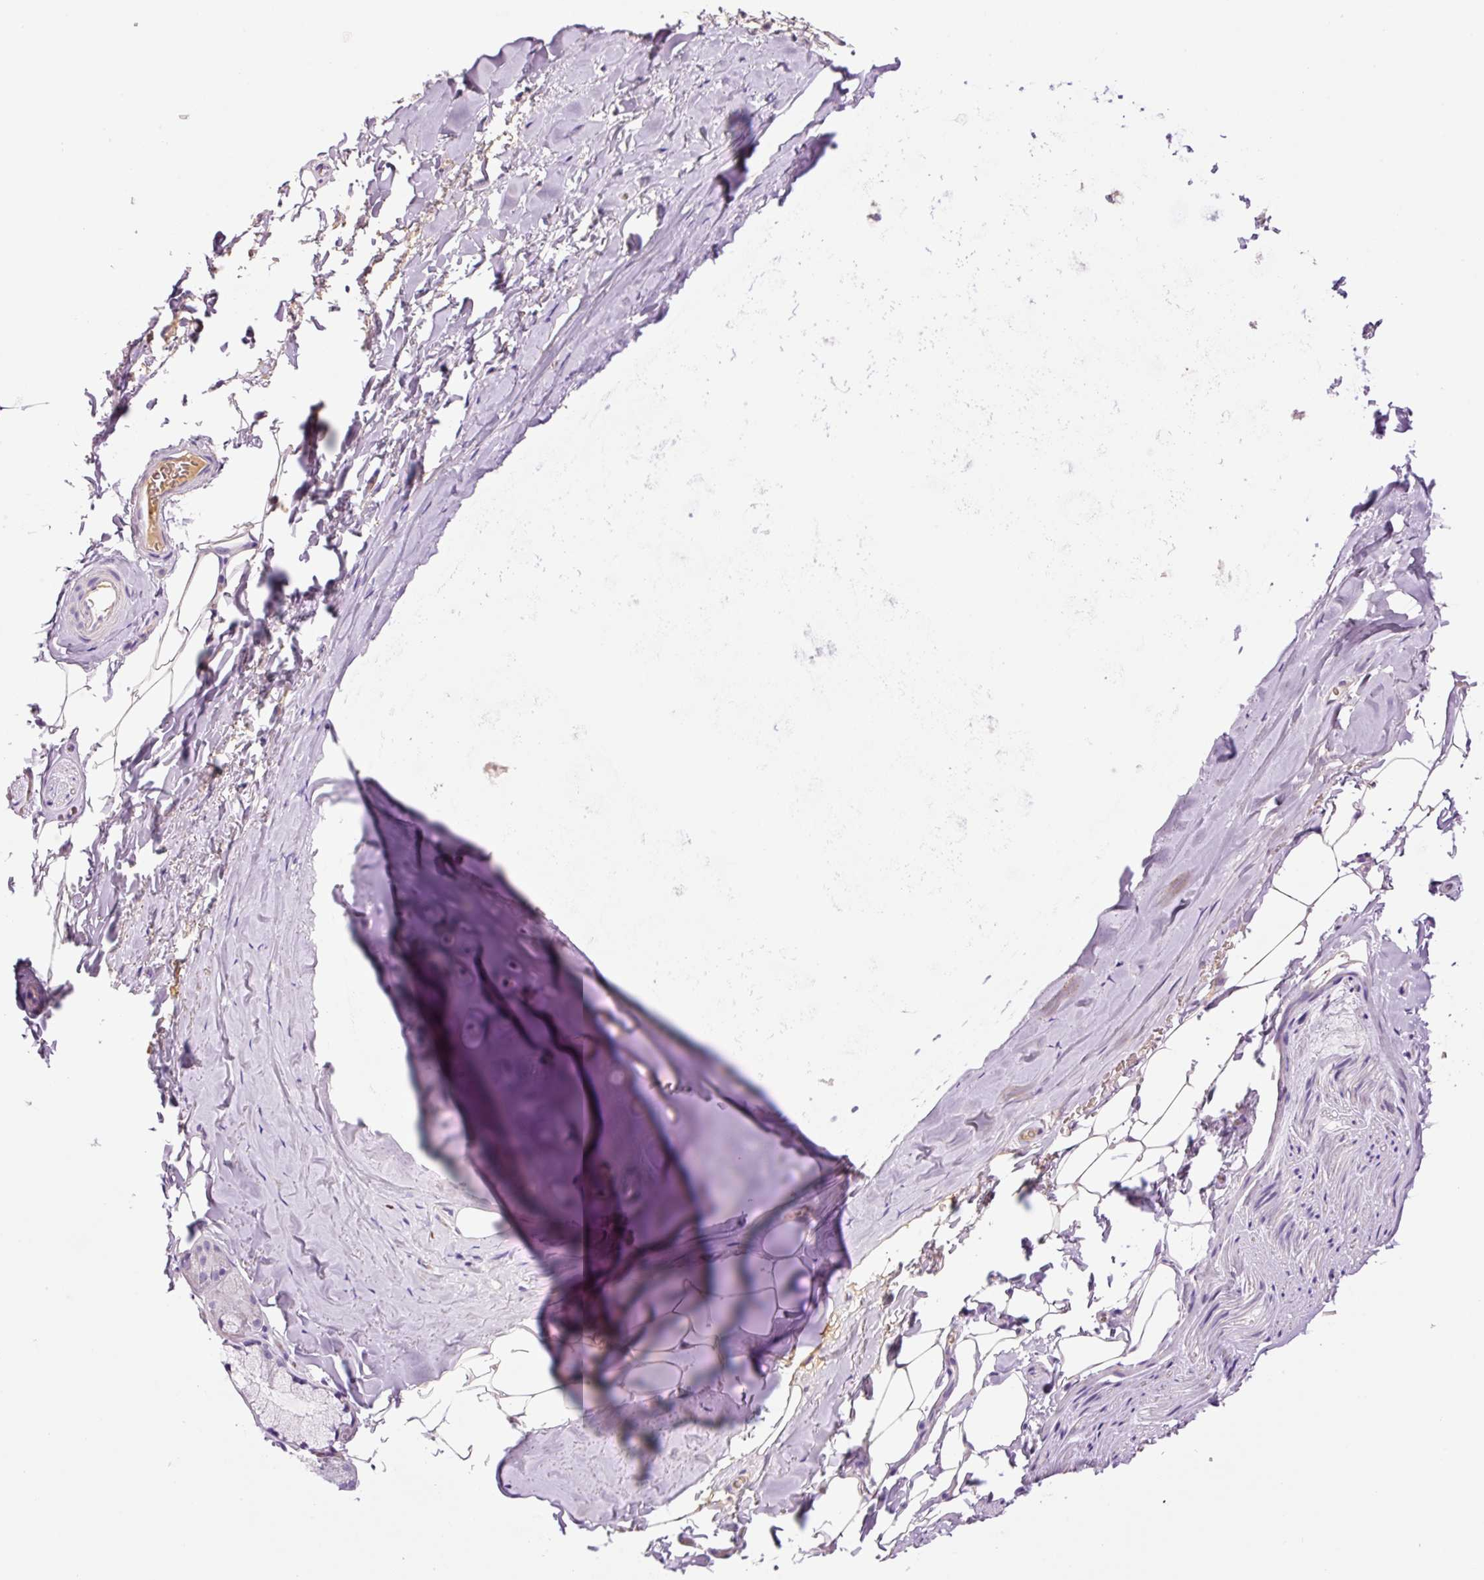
{"staining": {"intensity": "negative", "quantity": "none", "location": "none"}, "tissue": "adipose tissue", "cell_type": "Adipocytes", "image_type": "normal", "snomed": [{"axis": "morphology", "description": "Normal tissue, NOS"}, {"axis": "topography", "description": "Cartilage tissue"}, {"axis": "topography", "description": "Bronchus"}, {"axis": "topography", "description": "Peripheral nerve tissue"}], "caption": "High magnification brightfield microscopy of benign adipose tissue stained with DAB (brown) and counterstained with hematoxylin (blue): adipocytes show no significant expression. (DAB immunohistochemistry visualized using brightfield microscopy, high magnification).", "gene": "DPPA4", "patient": {"sex": "male", "age": 67}}